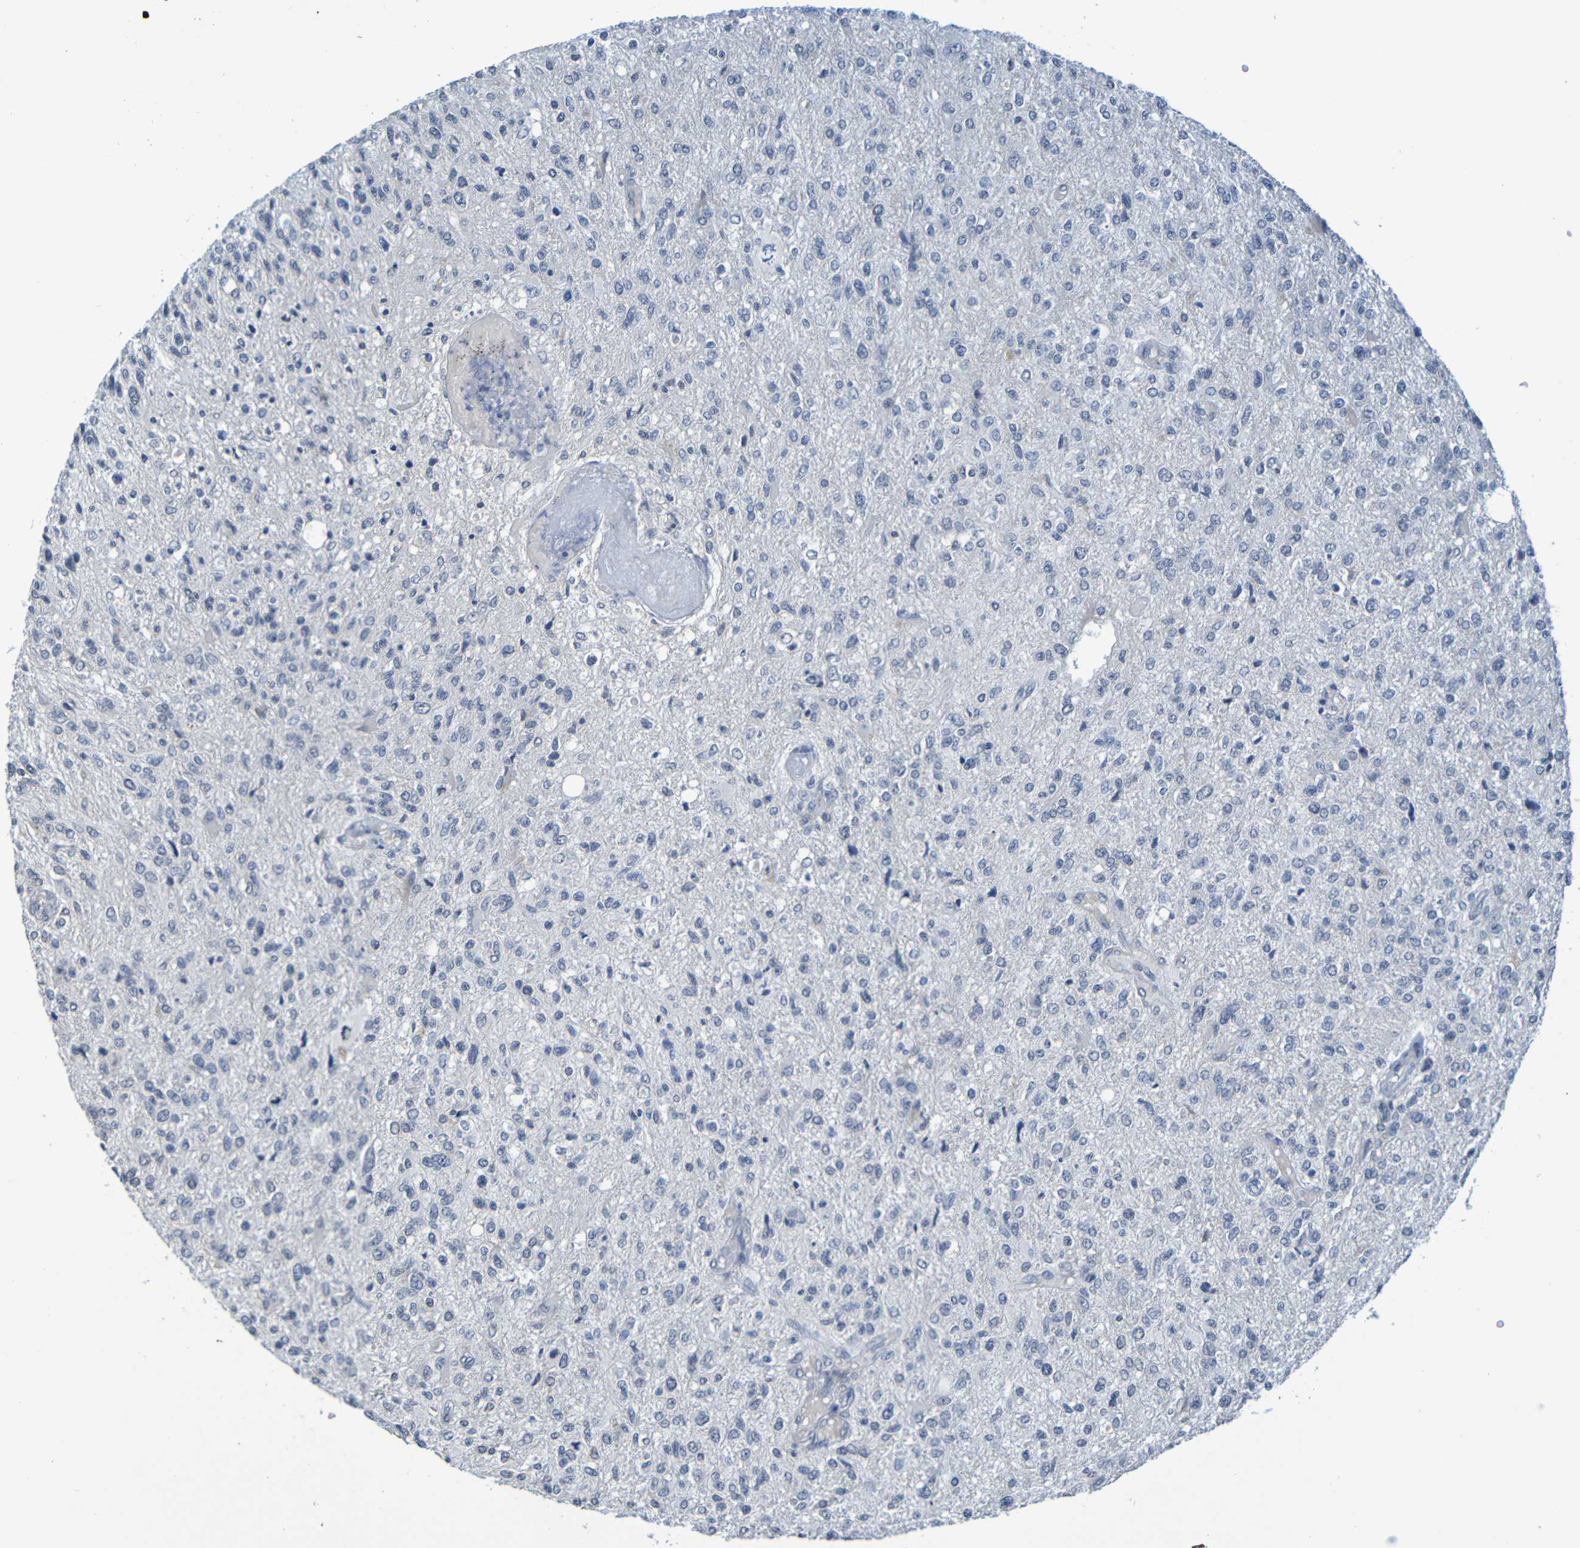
{"staining": {"intensity": "negative", "quantity": "none", "location": "none"}, "tissue": "glioma", "cell_type": "Tumor cells", "image_type": "cancer", "snomed": [{"axis": "morphology", "description": "Glioma, malignant, High grade"}, {"axis": "topography", "description": "Cerebral cortex"}], "caption": "Immunohistochemistry histopathology image of neoplastic tissue: glioma stained with DAB displays no significant protein staining in tumor cells.", "gene": "C3AR1", "patient": {"sex": "male", "age": 76}}